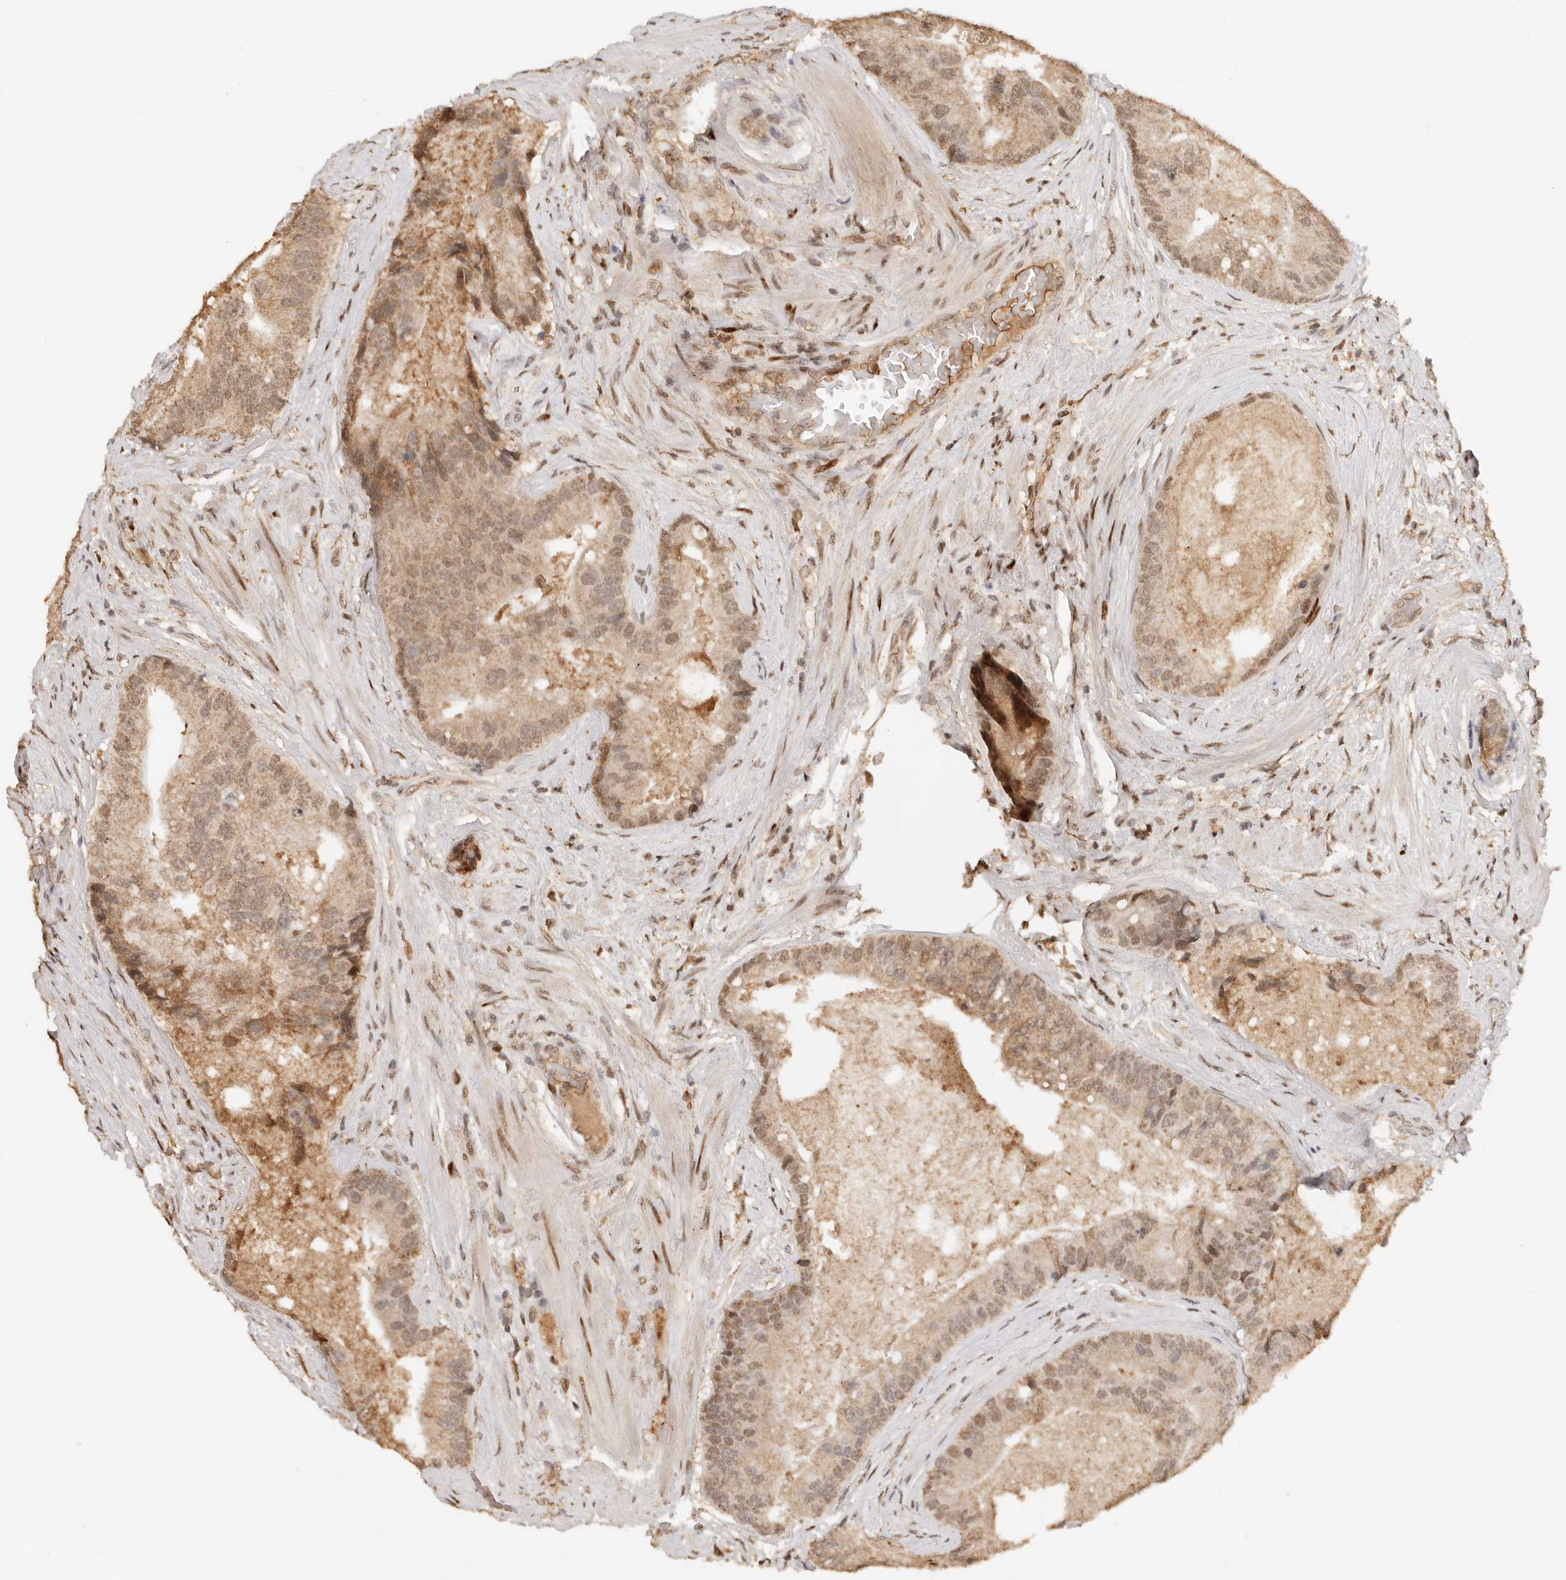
{"staining": {"intensity": "weak", "quantity": ">75%", "location": "cytoplasmic/membranous,nuclear"}, "tissue": "prostate cancer", "cell_type": "Tumor cells", "image_type": "cancer", "snomed": [{"axis": "morphology", "description": "Adenocarcinoma, High grade"}, {"axis": "topography", "description": "Prostate"}], "caption": "A micrograph showing weak cytoplasmic/membranous and nuclear positivity in approximately >75% of tumor cells in prostate cancer, as visualized by brown immunohistochemical staining.", "gene": "NPAS2", "patient": {"sex": "male", "age": 70}}